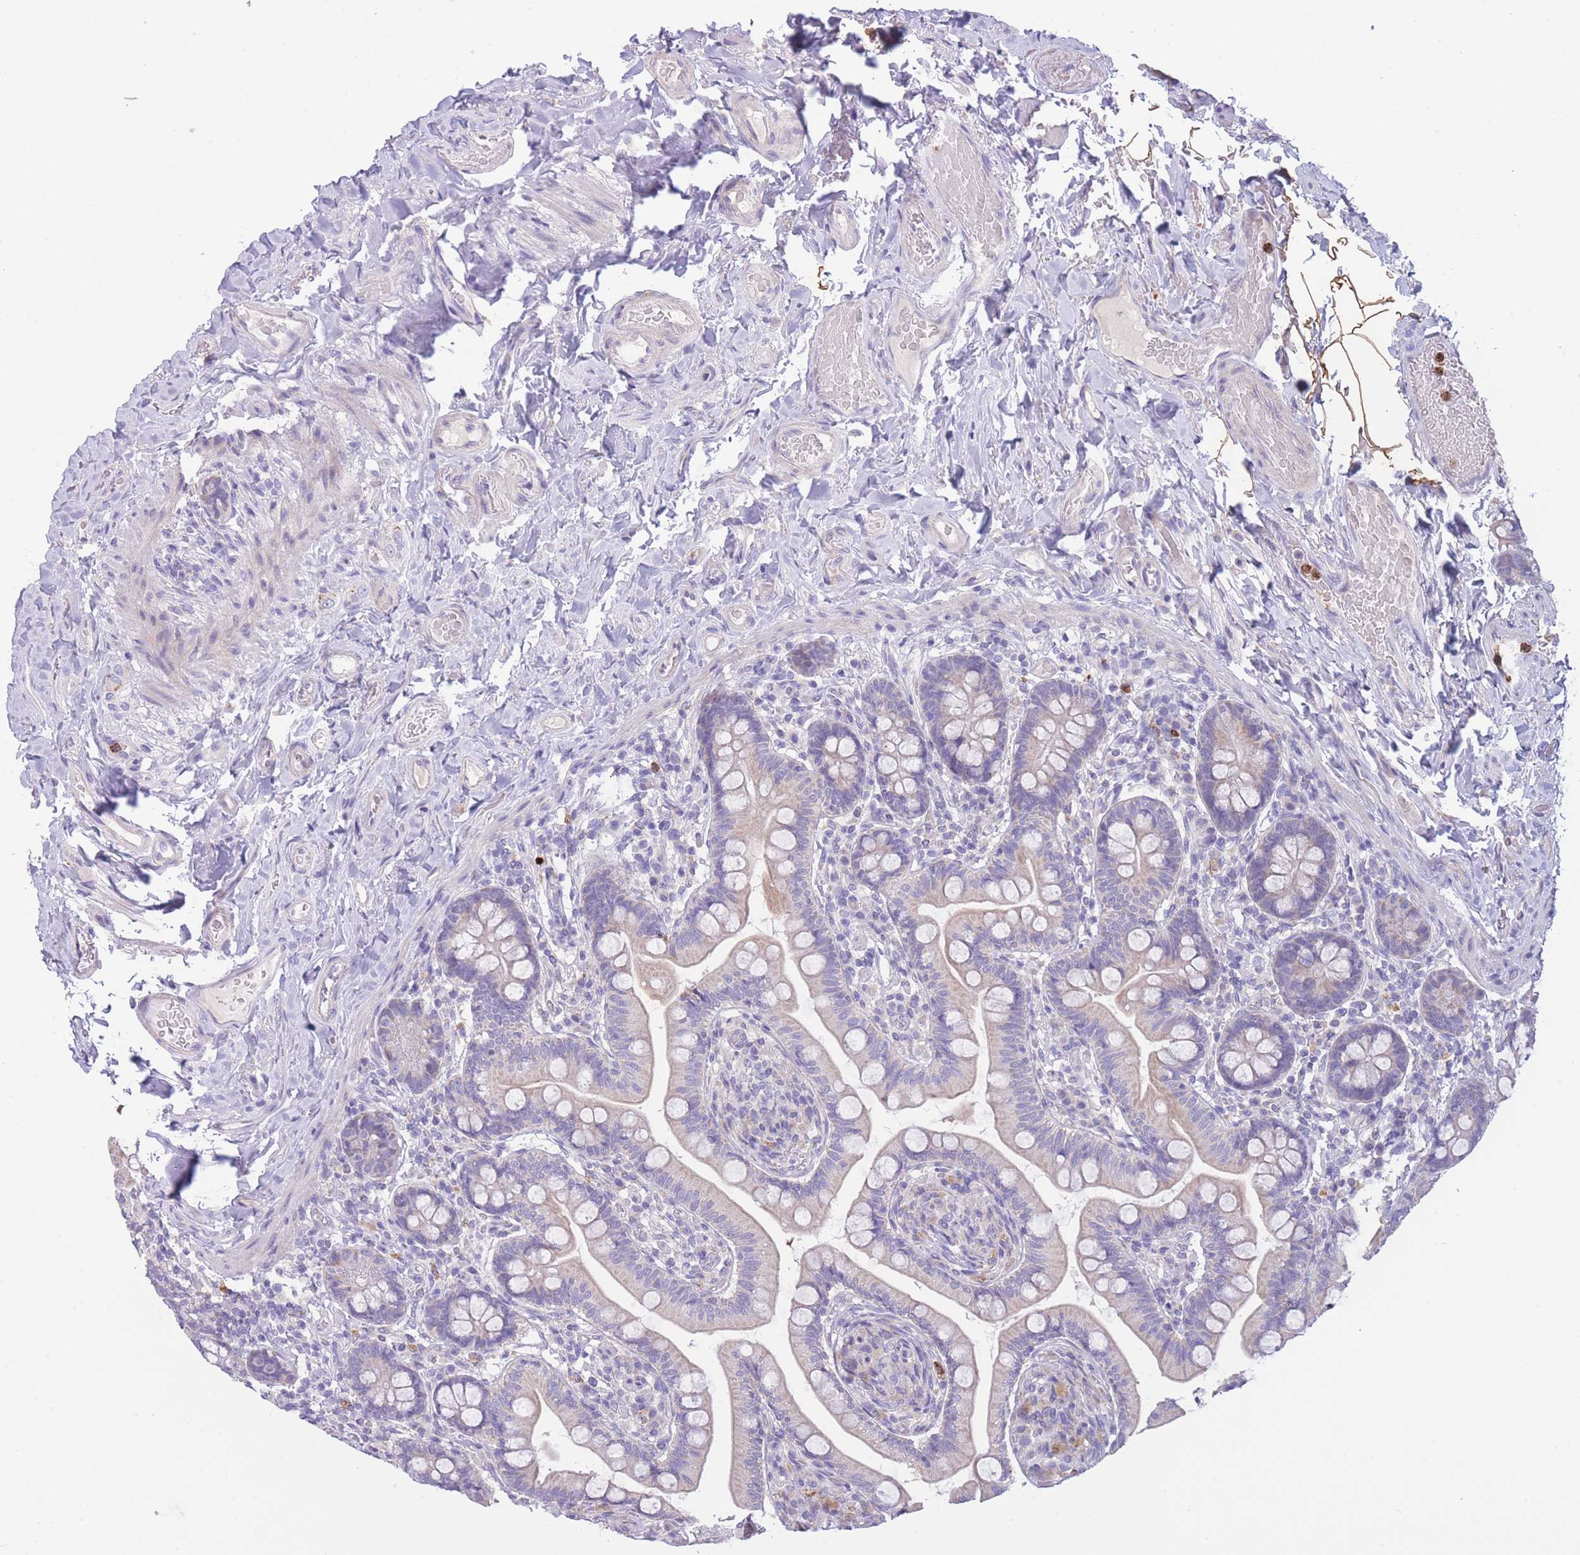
{"staining": {"intensity": "negative", "quantity": "none", "location": "none"}, "tissue": "small intestine", "cell_type": "Glandular cells", "image_type": "normal", "snomed": [{"axis": "morphology", "description": "Normal tissue, NOS"}, {"axis": "topography", "description": "Small intestine"}], "caption": "Immunohistochemistry (IHC) photomicrograph of unremarkable small intestine: small intestine stained with DAB (3,3'-diaminobenzidine) demonstrates no significant protein positivity in glandular cells.", "gene": "CENPM", "patient": {"sex": "female", "age": 64}}